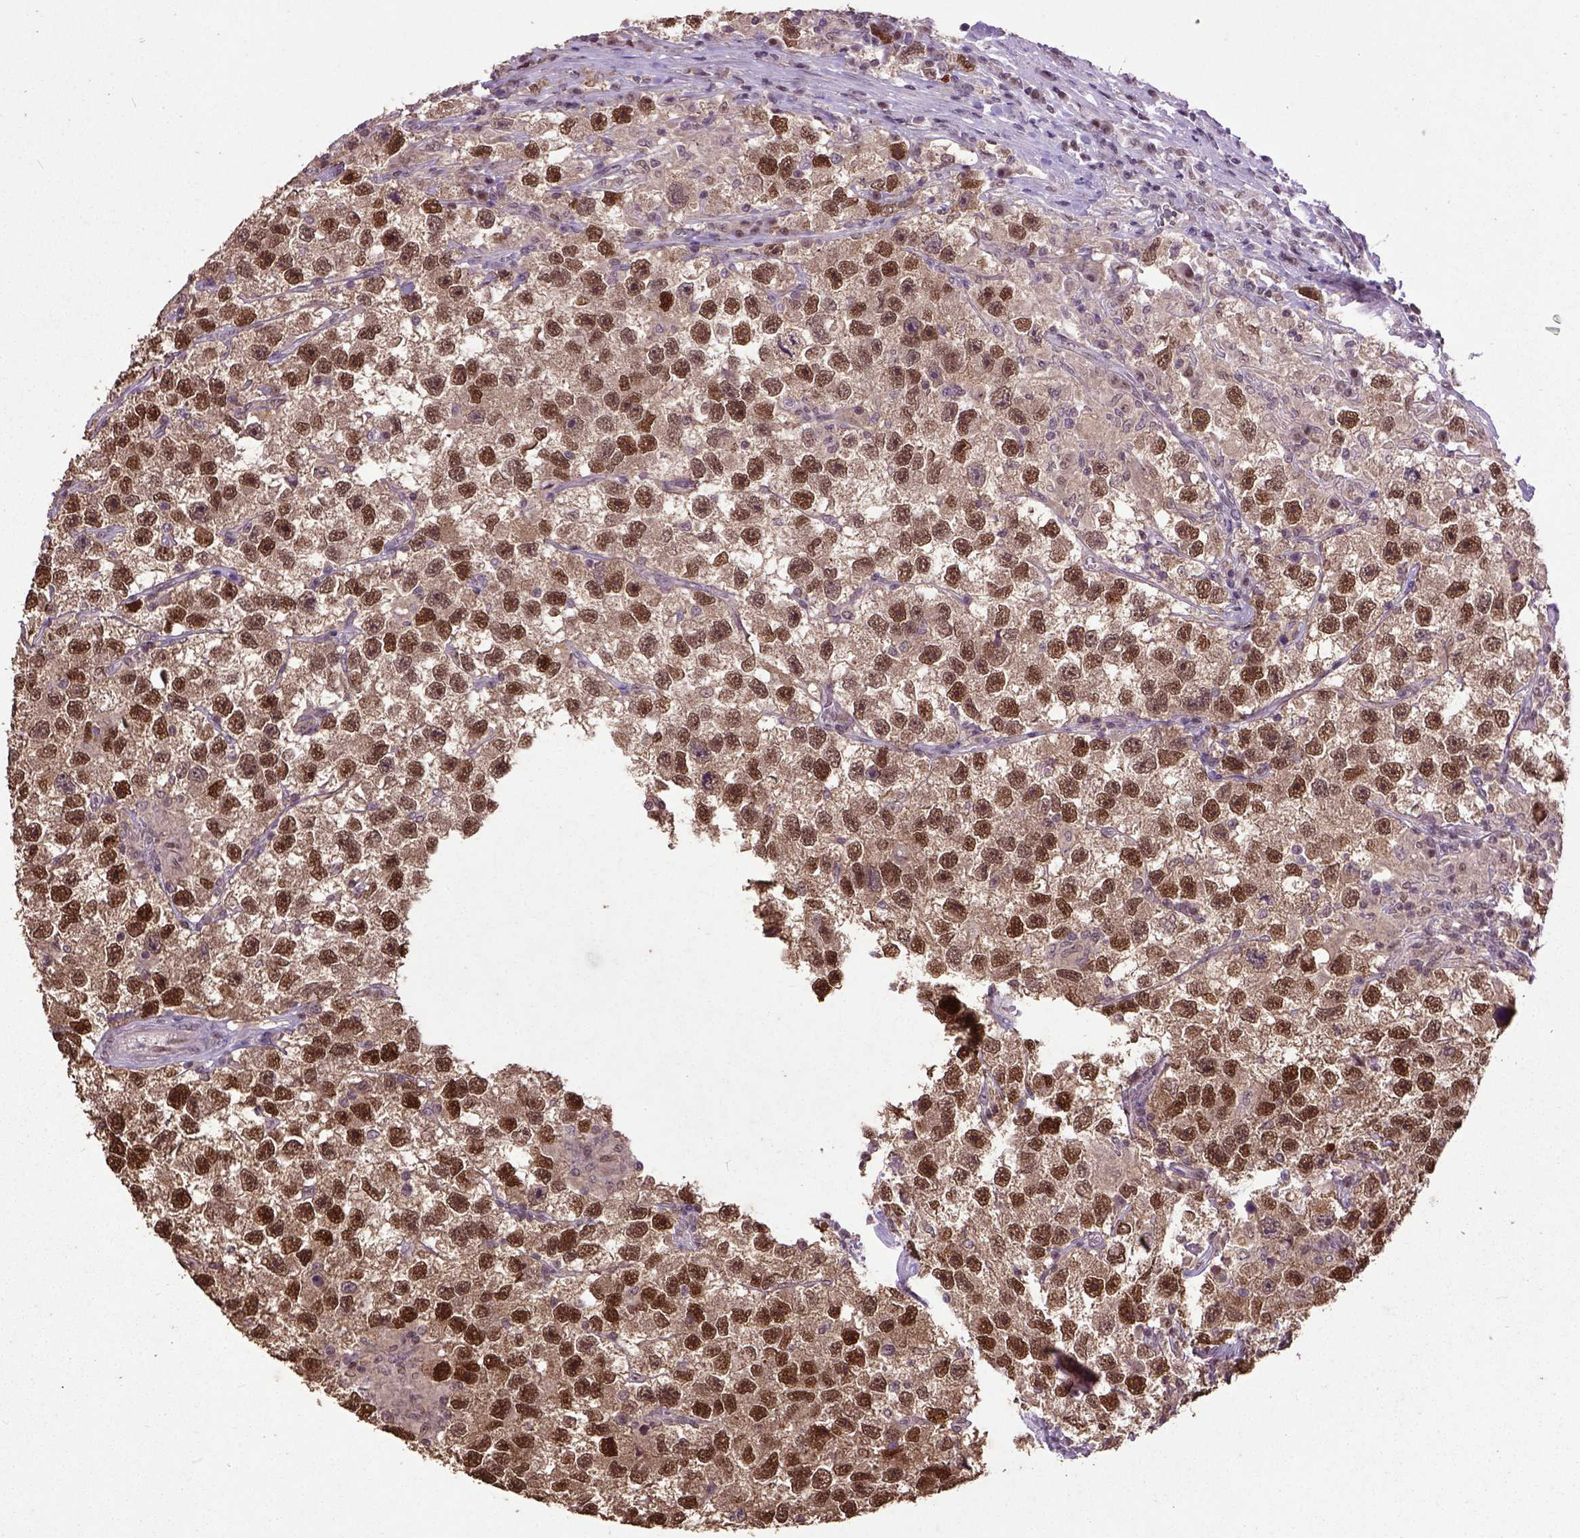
{"staining": {"intensity": "moderate", "quantity": ">75%", "location": "cytoplasmic/membranous,nuclear"}, "tissue": "testis cancer", "cell_type": "Tumor cells", "image_type": "cancer", "snomed": [{"axis": "morphology", "description": "Seminoma, NOS"}, {"axis": "topography", "description": "Testis"}], "caption": "Protein expression analysis of human testis cancer (seminoma) reveals moderate cytoplasmic/membranous and nuclear expression in approximately >75% of tumor cells.", "gene": "UBA3", "patient": {"sex": "male", "age": 26}}